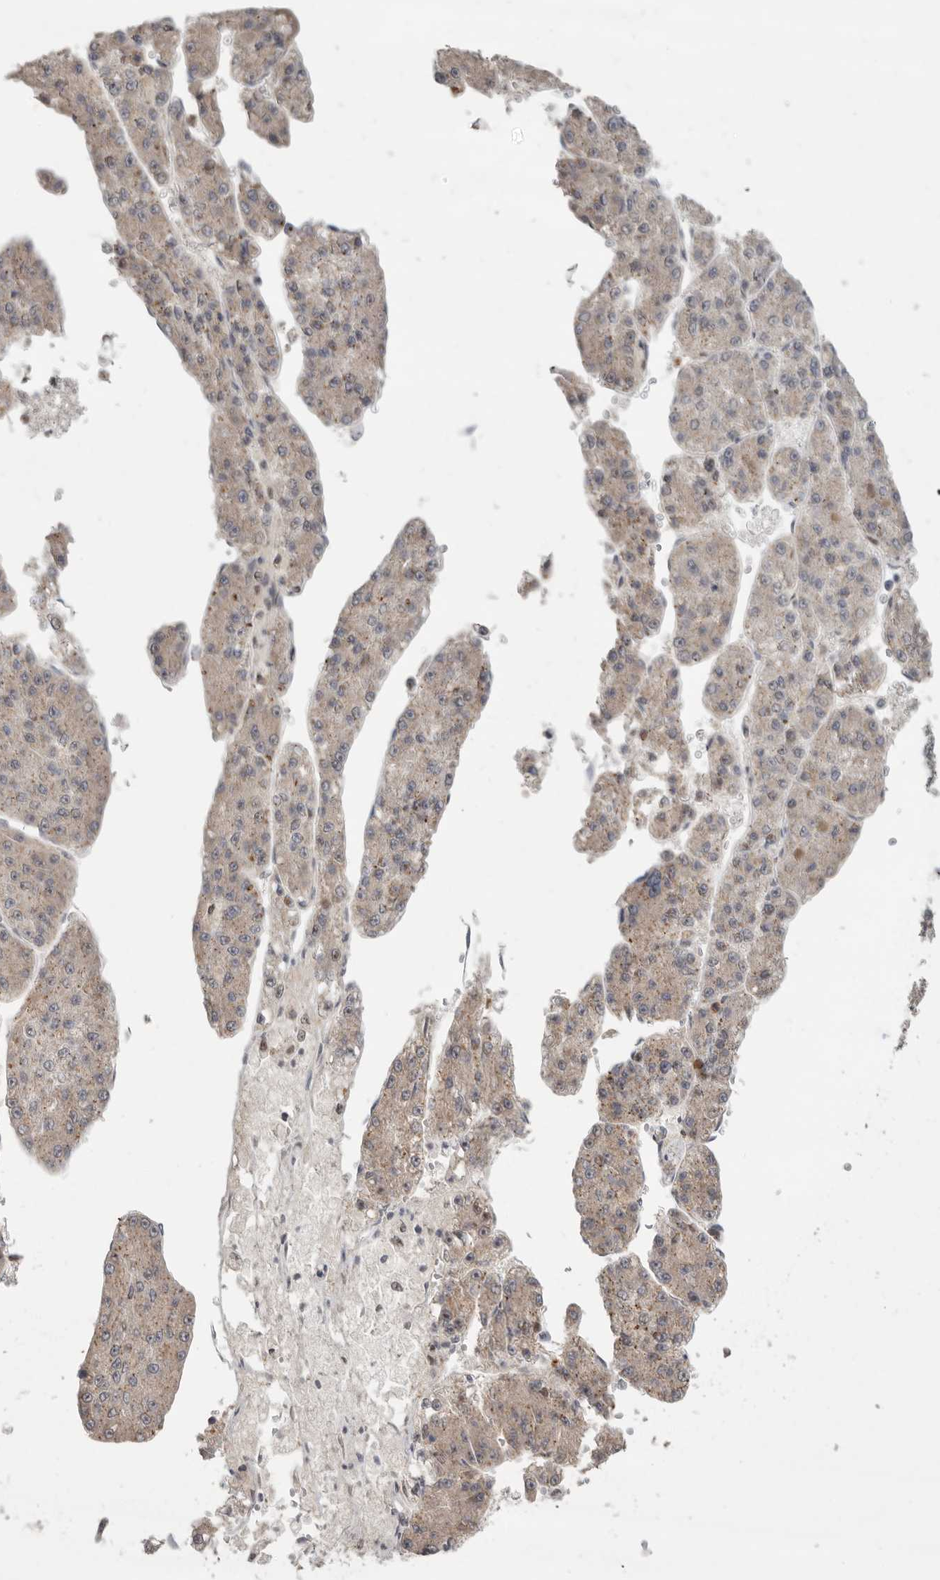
{"staining": {"intensity": "weak", "quantity": ">75%", "location": "cytoplasmic/membranous"}, "tissue": "liver cancer", "cell_type": "Tumor cells", "image_type": "cancer", "snomed": [{"axis": "morphology", "description": "Carcinoma, Hepatocellular, NOS"}, {"axis": "topography", "description": "Liver"}], "caption": "Human hepatocellular carcinoma (liver) stained for a protein (brown) exhibits weak cytoplasmic/membranous positive staining in about >75% of tumor cells.", "gene": "KLK5", "patient": {"sex": "female", "age": 73}}